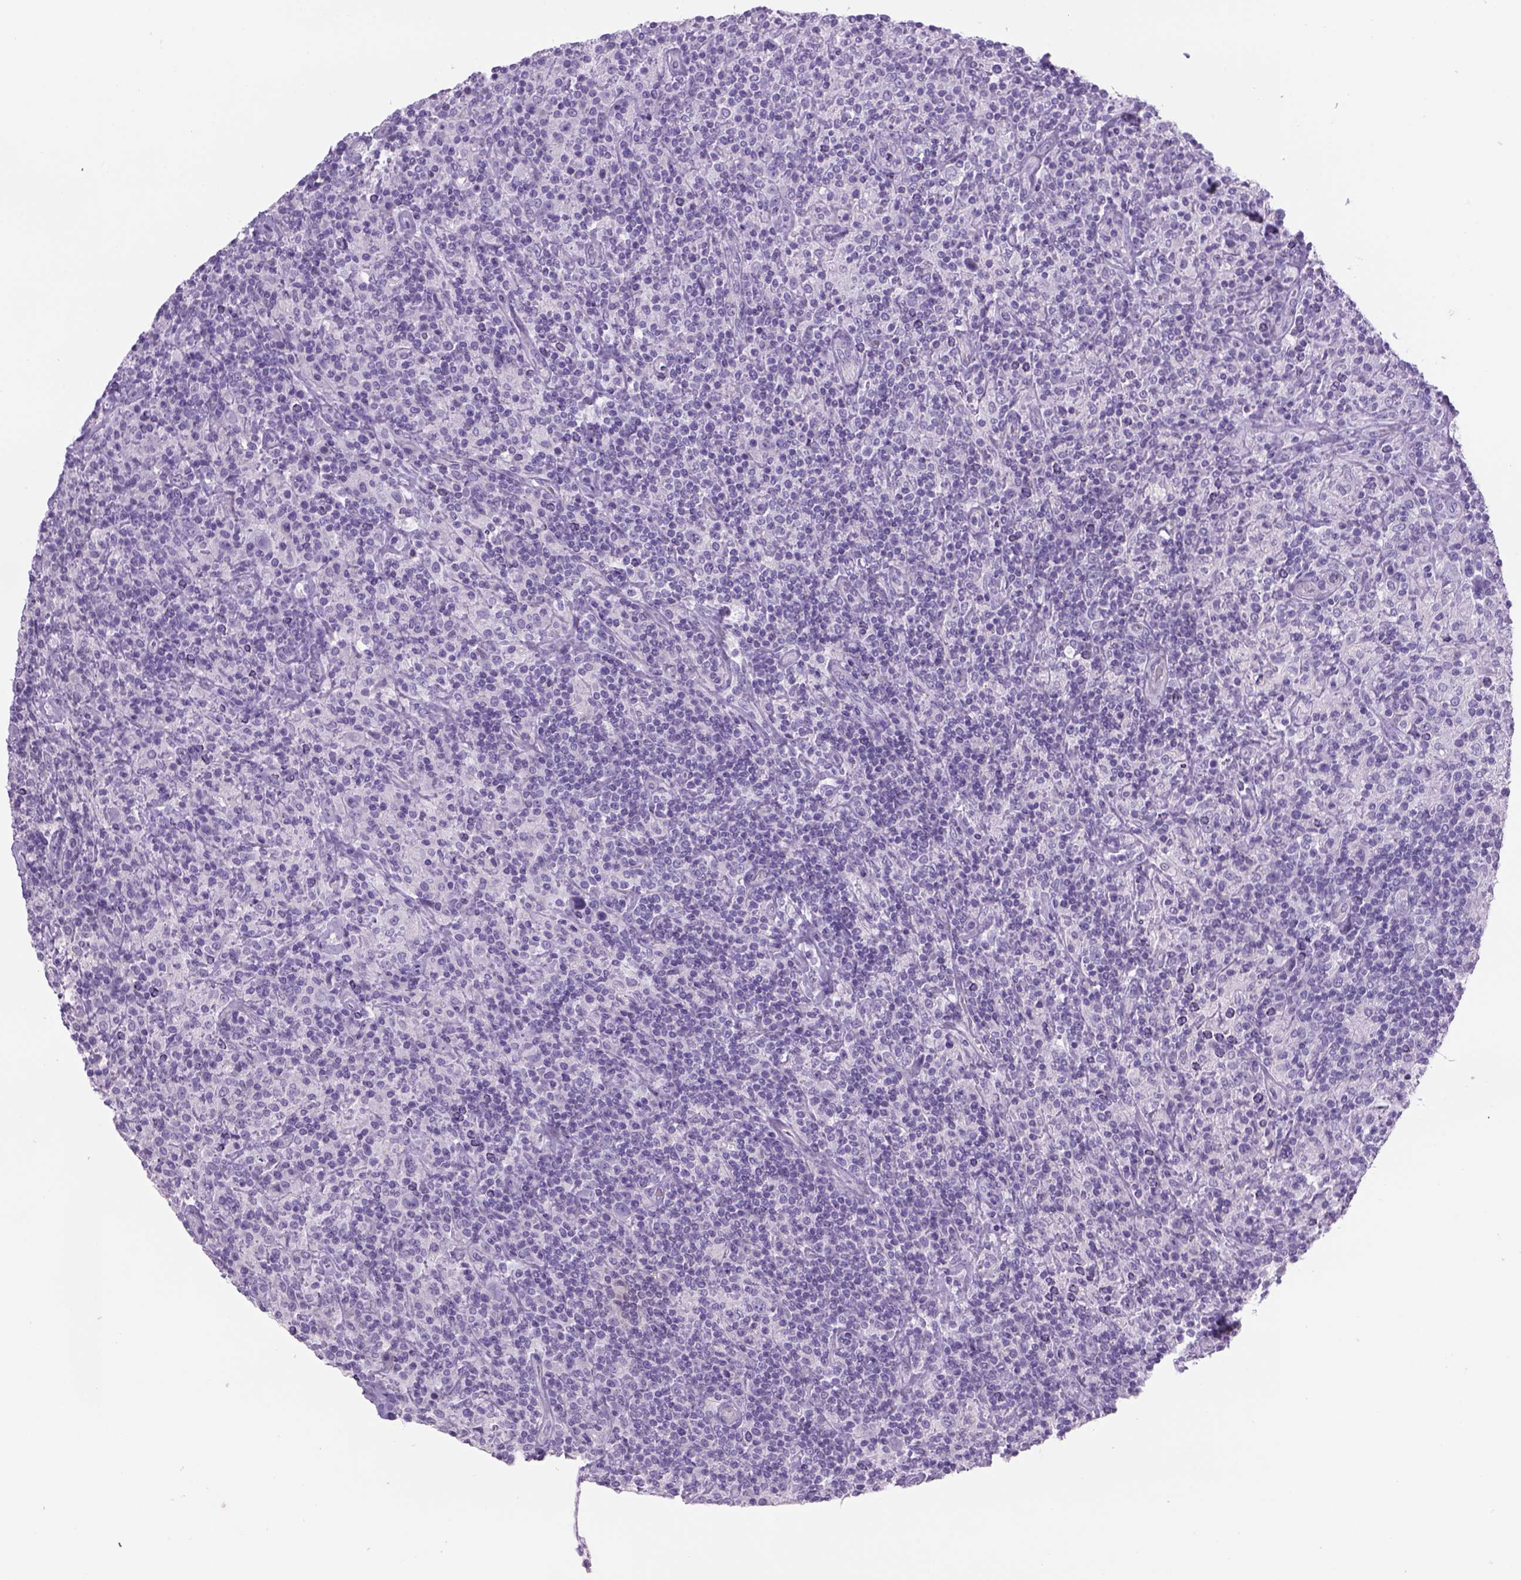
{"staining": {"intensity": "negative", "quantity": "none", "location": "none"}, "tissue": "lymphoma", "cell_type": "Tumor cells", "image_type": "cancer", "snomed": [{"axis": "morphology", "description": "Hodgkin's disease, NOS"}, {"axis": "topography", "description": "Lymph node"}], "caption": "IHC of human lymphoma shows no expression in tumor cells.", "gene": "TENM4", "patient": {"sex": "male", "age": 70}}